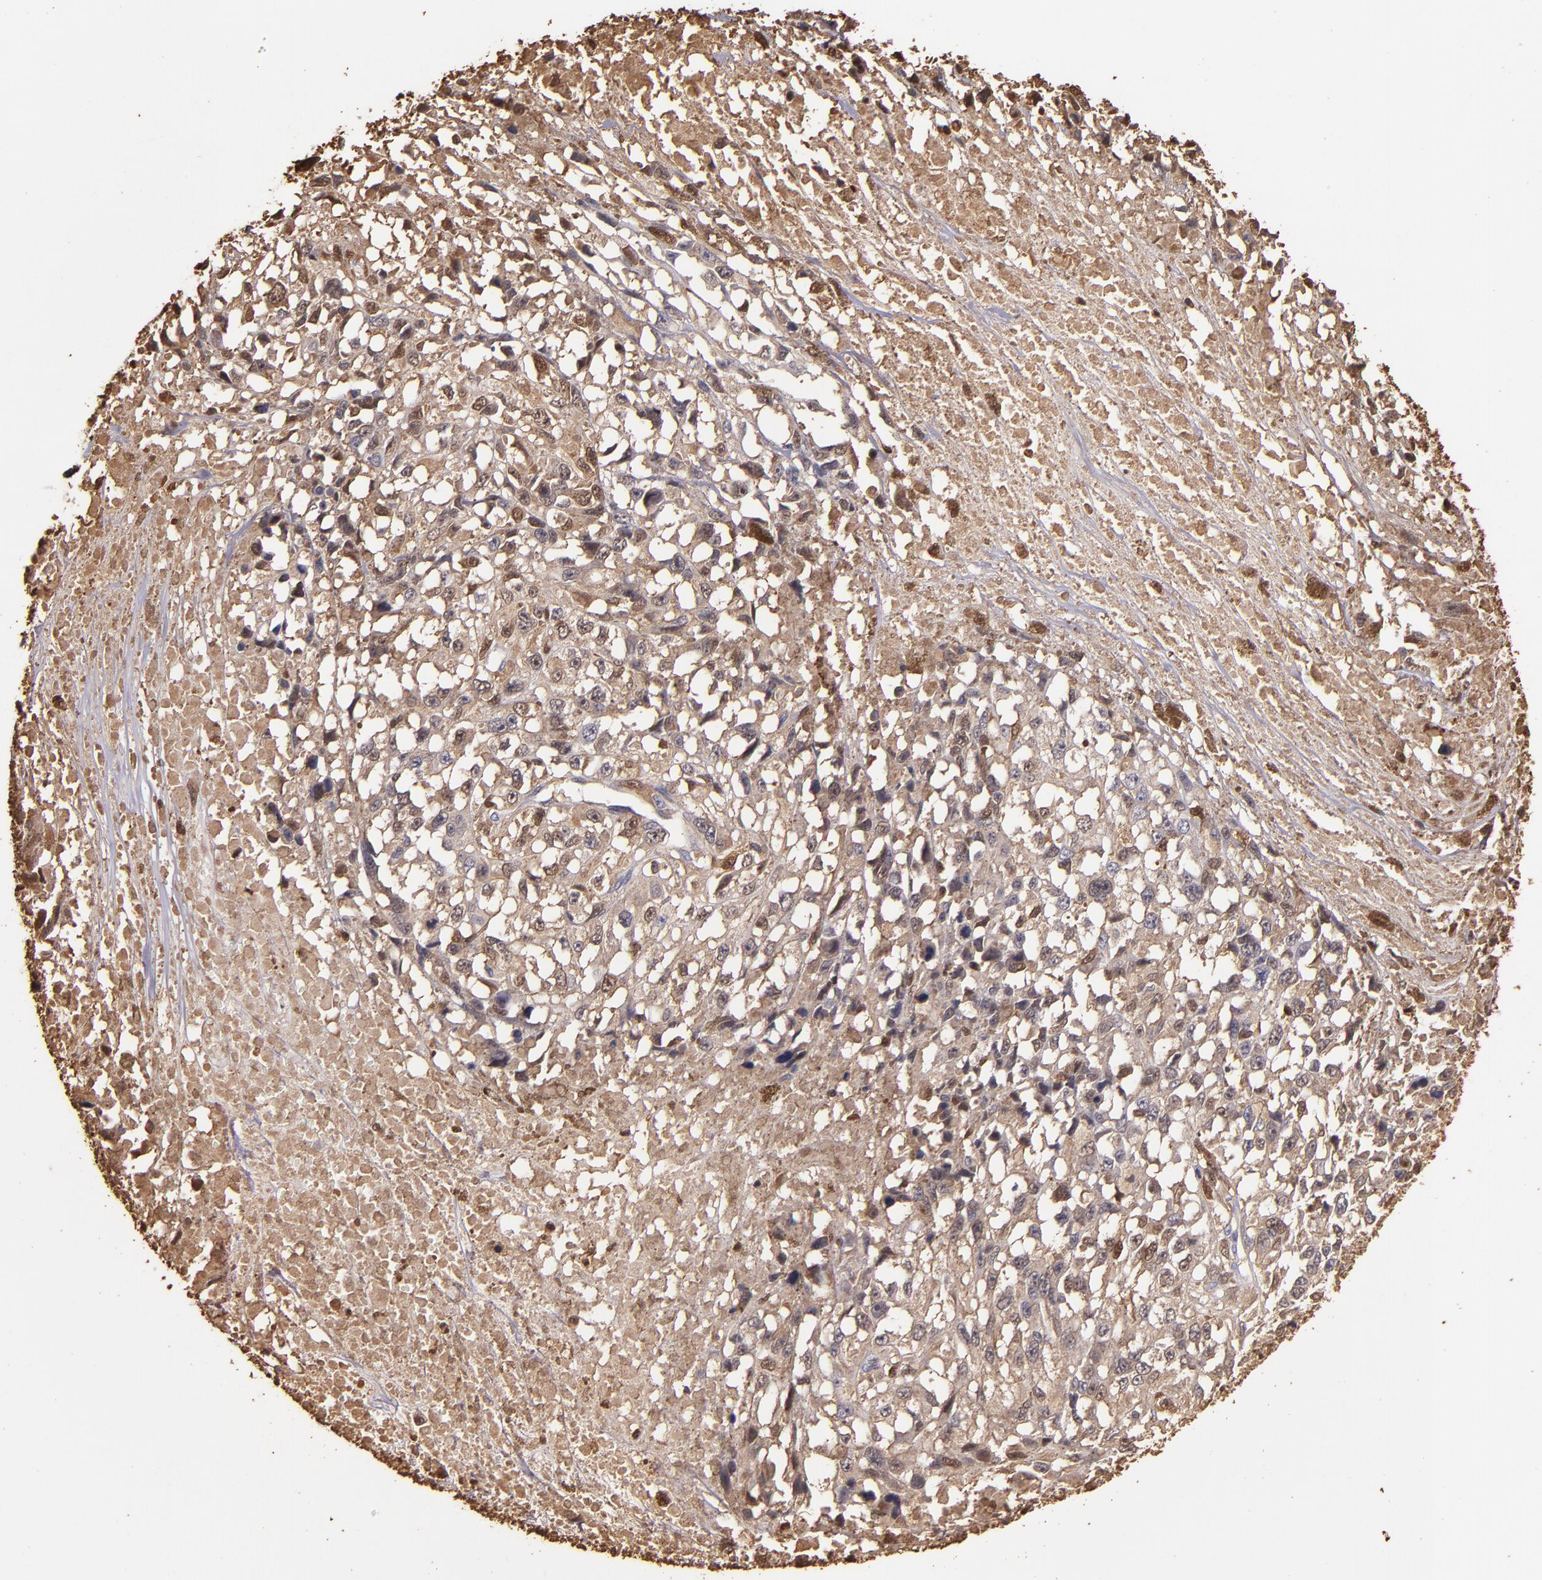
{"staining": {"intensity": "weak", "quantity": ">75%", "location": "cytoplasmic/membranous,nuclear"}, "tissue": "melanoma", "cell_type": "Tumor cells", "image_type": "cancer", "snomed": [{"axis": "morphology", "description": "Malignant melanoma, Metastatic site"}, {"axis": "topography", "description": "Lymph node"}], "caption": "Tumor cells demonstrate weak cytoplasmic/membranous and nuclear expression in about >75% of cells in malignant melanoma (metastatic site).", "gene": "S100A6", "patient": {"sex": "male", "age": 59}}